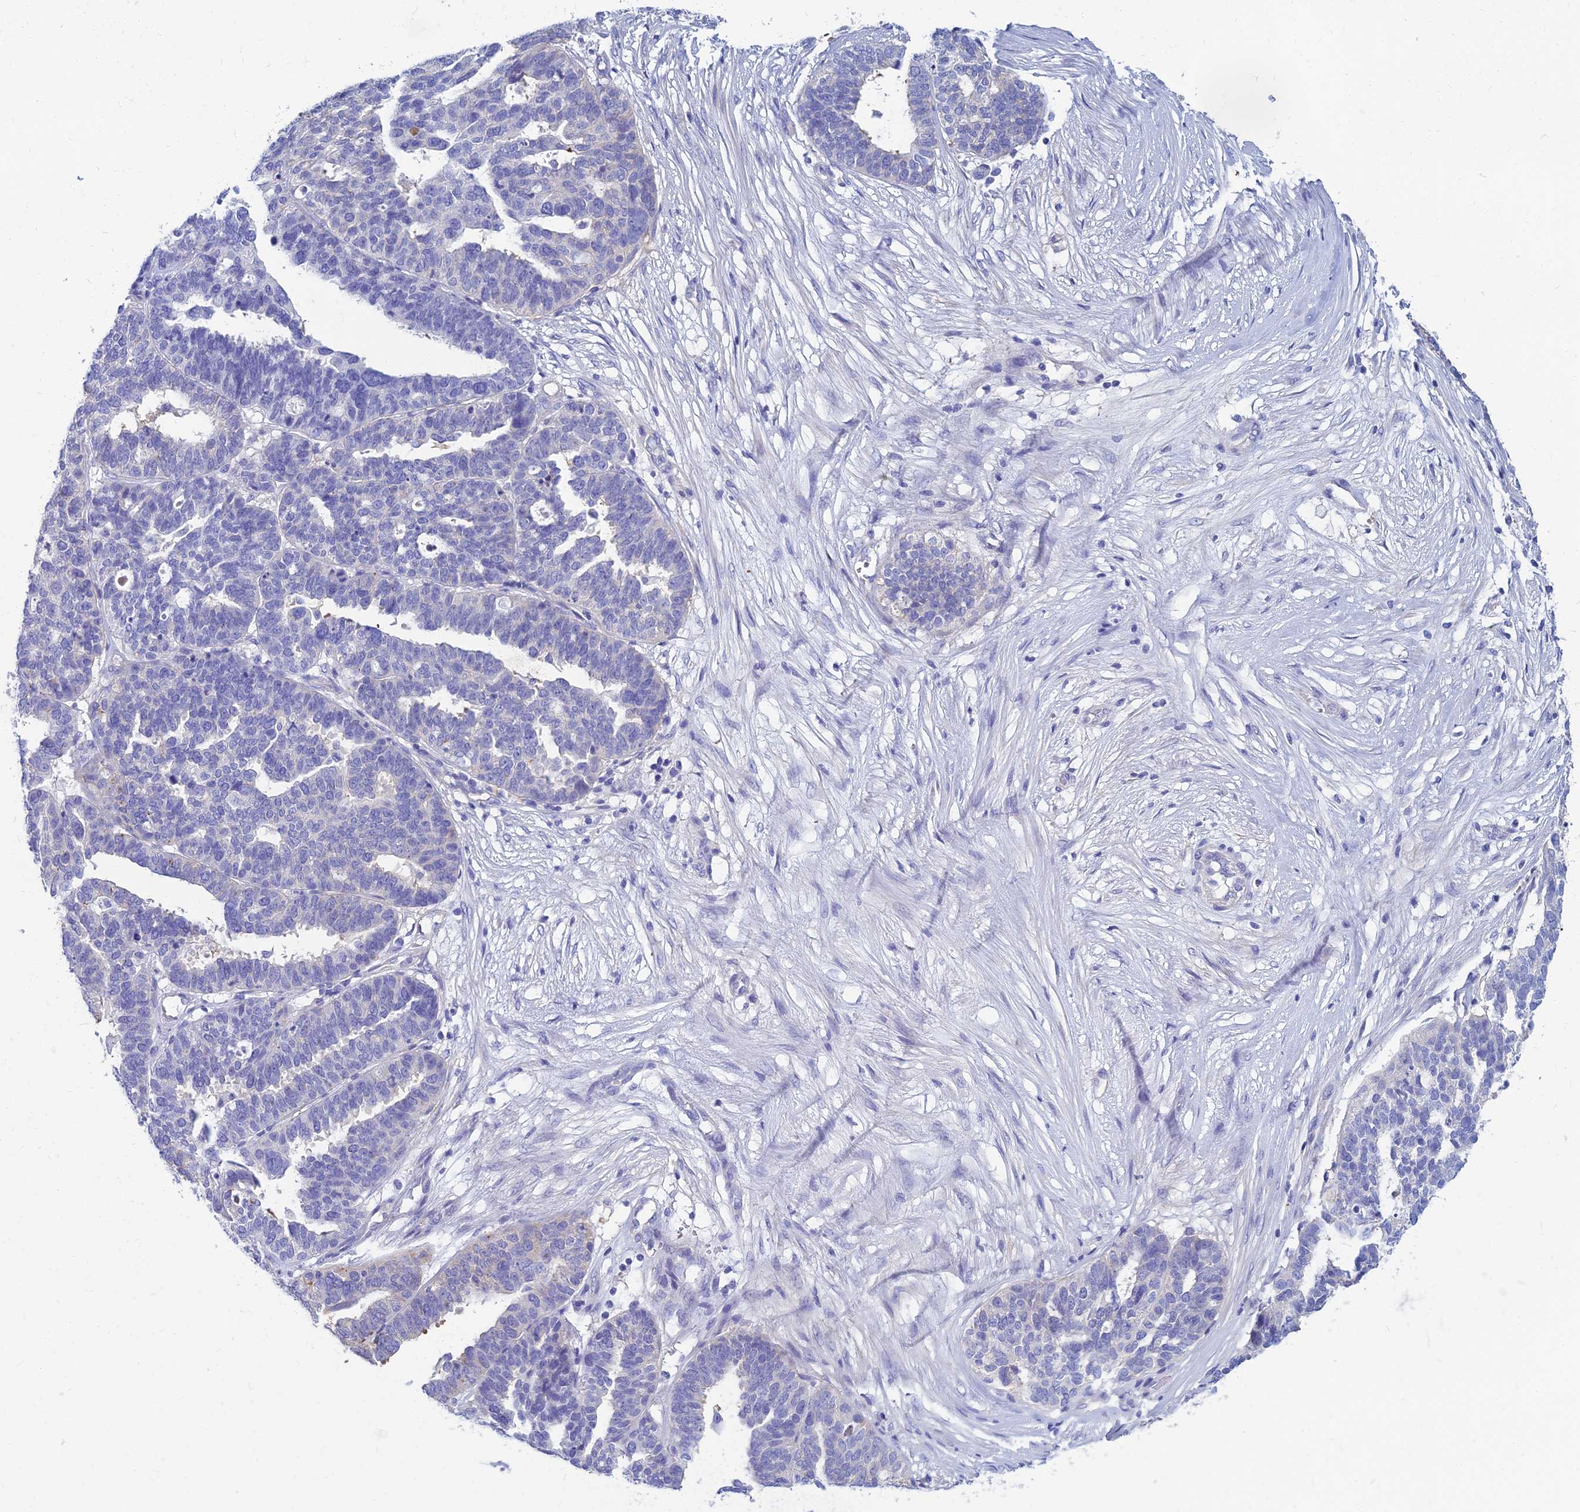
{"staining": {"intensity": "negative", "quantity": "none", "location": "none"}, "tissue": "ovarian cancer", "cell_type": "Tumor cells", "image_type": "cancer", "snomed": [{"axis": "morphology", "description": "Cystadenocarcinoma, serous, NOS"}, {"axis": "topography", "description": "Ovary"}], "caption": "Immunohistochemical staining of ovarian cancer reveals no significant positivity in tumor cells. The staining was performed using DAB (3,3'-diaminobenzidine) to visualize the protein expression in brown, while the nuclei were stained in blue with hematoxylin (Magnification: 20x).", "gene": "ZNF552", "patient": {"sex": "female", "age": 59}}